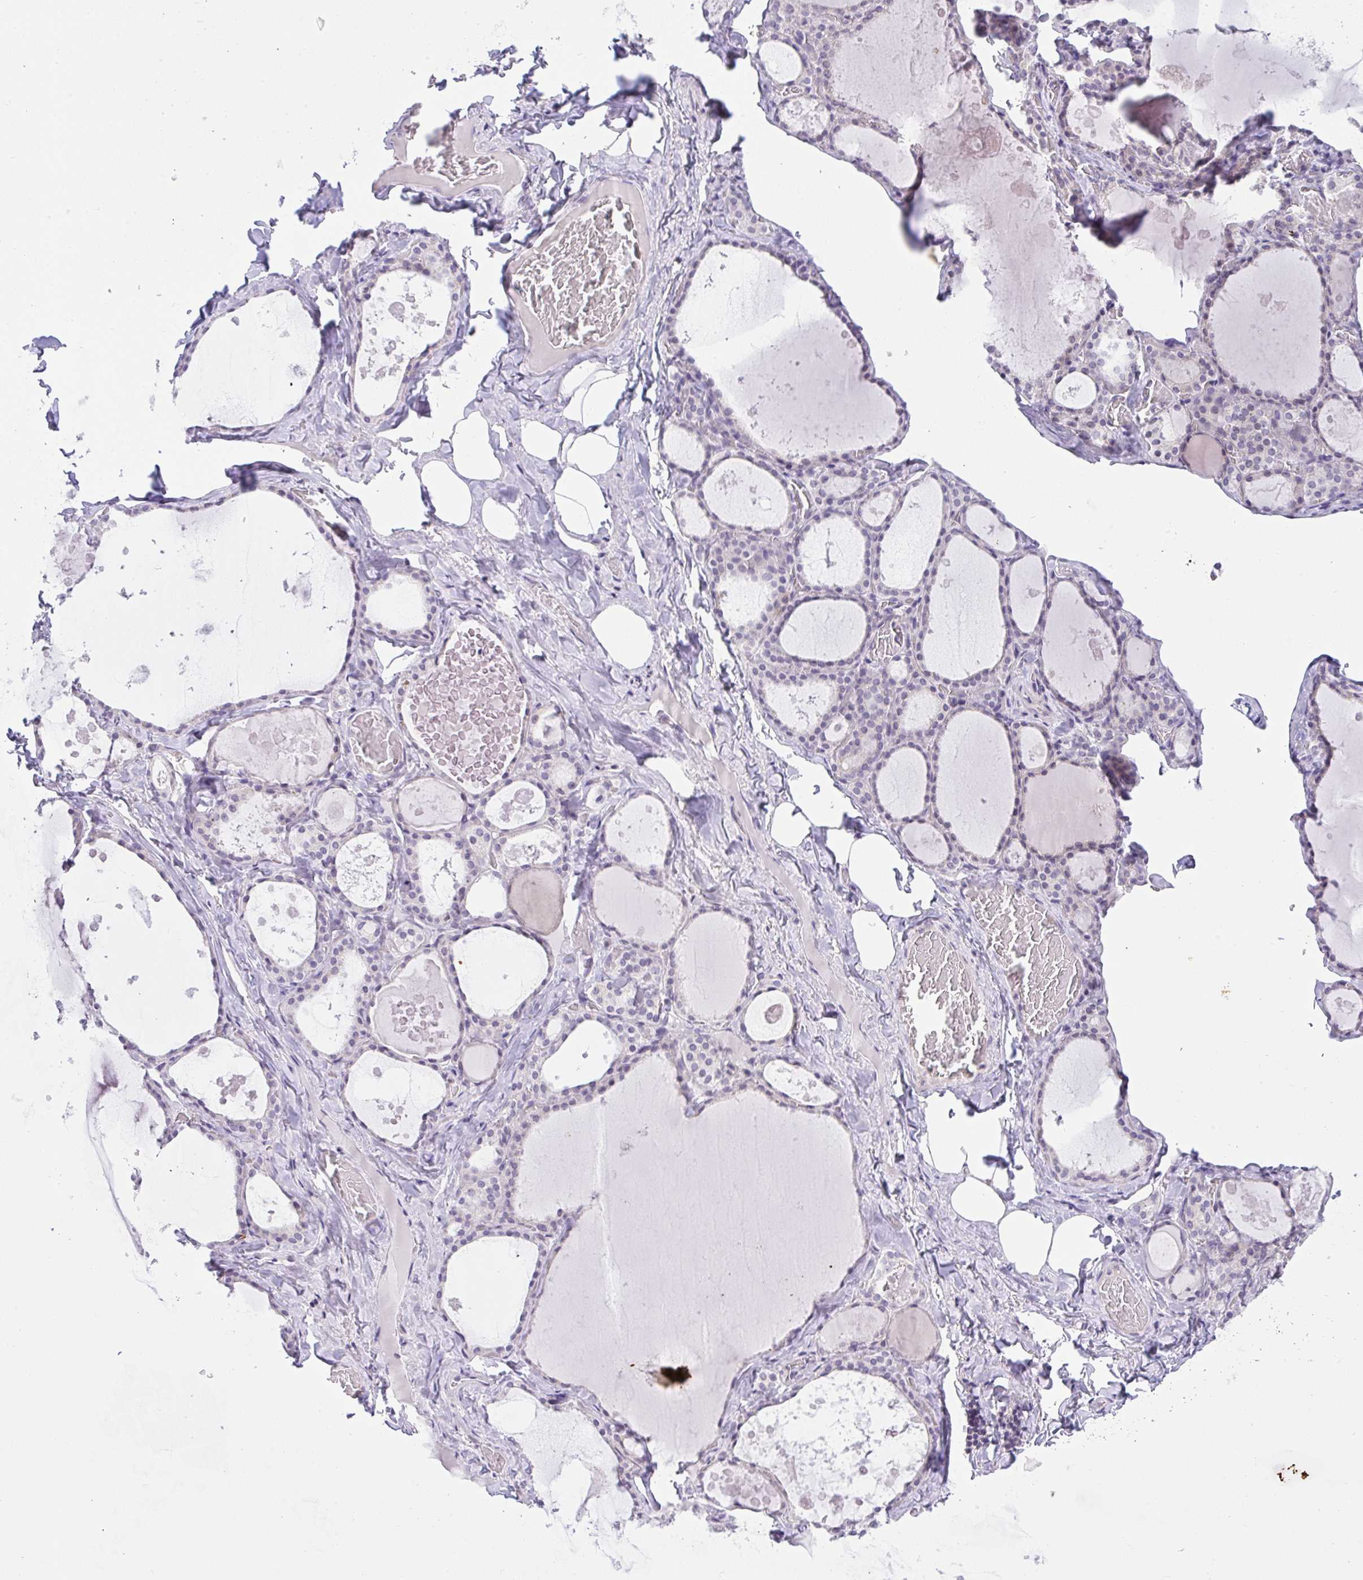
{"staining": {"intensity": "negative", "quantity": "none", "location": "none"}, "tissue": "thyroid gland", "cell_type": "Glandular cells", "image_type": "normal", "snomed": [{"axis": "morphology", "description": "Normal tissue, NOS"}, {"axis": "topography", "description": "Thyroid gland"}], "caption": "Human thyroid gland stained for a protein using immunohistochemistry (IHC) shows no staining in glandular cells.", "gene": "CACNA1S", "patient": {"sex": "male", "age": 56}}